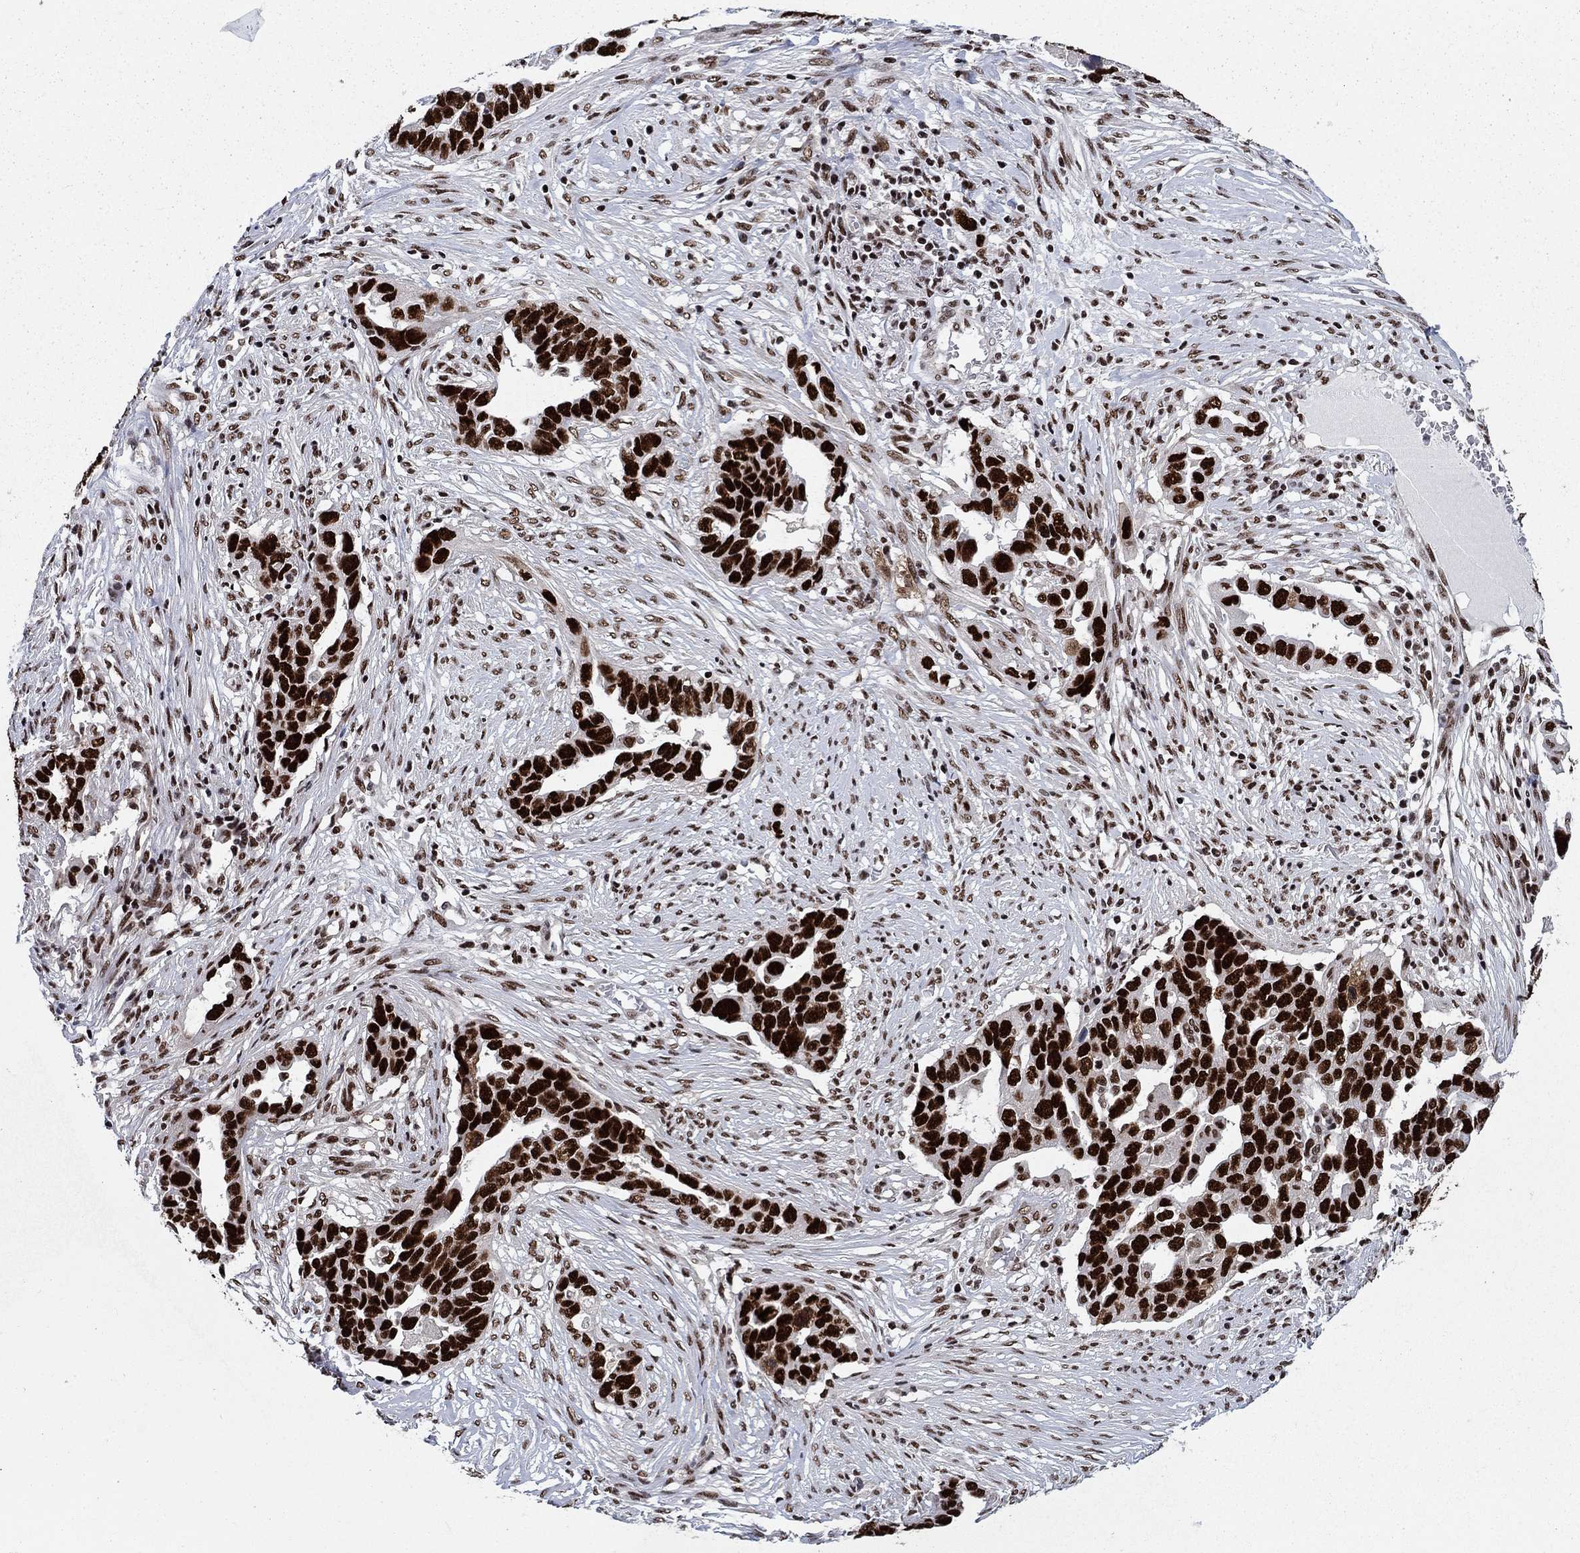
{"staining": {"intensity": "strong", "quantity": ">75%", "location": "nuclear"}, "tissue": "ovarian cancer", "cell_type": "Tumor cells", "image_type": "cancer", "snomed": [{"axis": "morphology", "description": "Cystadenocarcinoma, serous, NOS"}, {"axis": "topography", "description": "Ovary"}], "caption": "Ovarian cancer stained with DAB (3,3'-diaminobenzidine) immunohistochemistry demonstrates high levels of strong nuclear expression in approximately >75% of tumor cells.", "gene": "RPRD1B", "patient": {"sex": "female", "age": 54}}